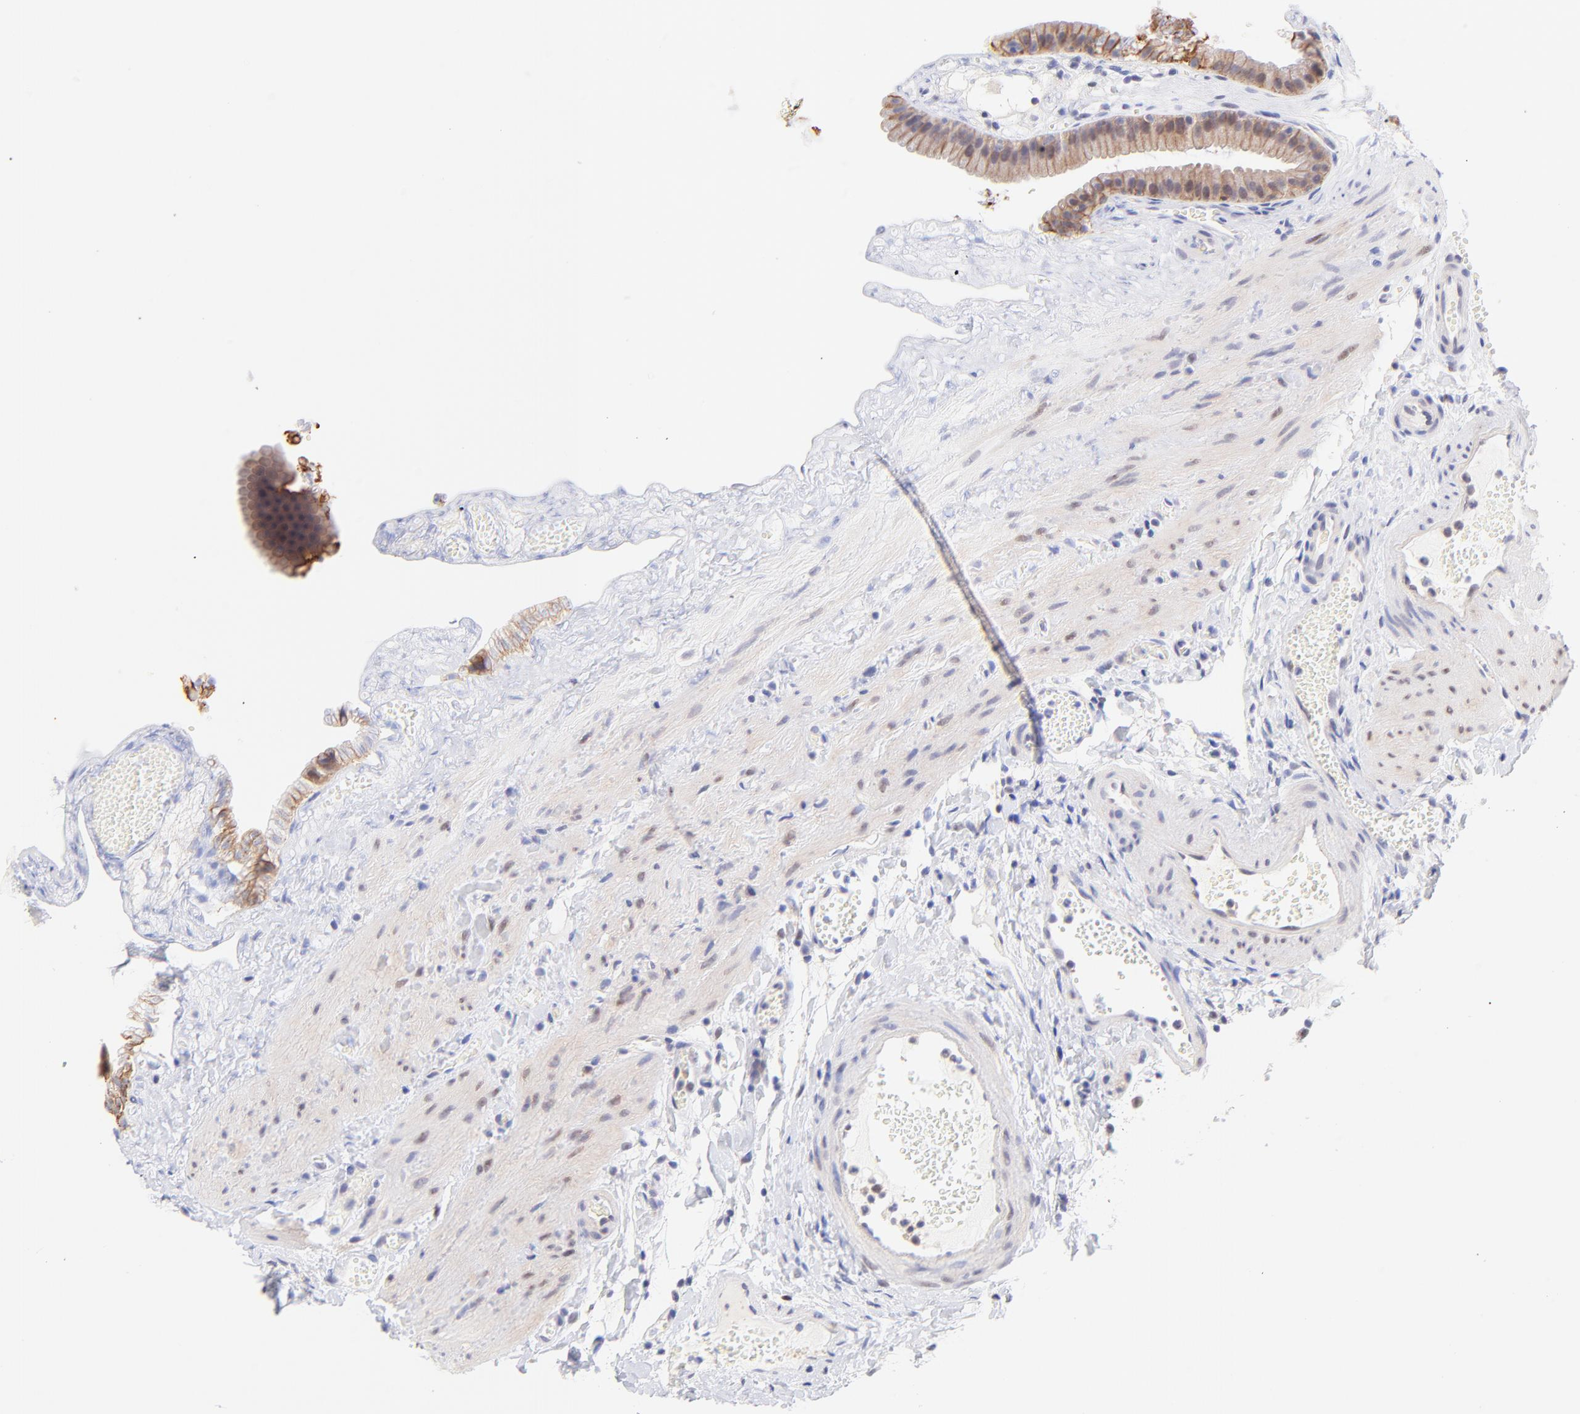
{"staining": {"intensity": "moderate", "quantity": ">75%", "location": "cytoplasmic/membranous"}, "tissue": "gallbladder", "cell_type": "Glandular cells", "image_type": "normal", "snomed": [{"axis": "morphology", "description": "Normal tissue, NOS"}, {"axis": "topography", "description": "Gallbladder"}], "caption": "A high-resolution micrograph shows immunohistochemistry staining of unremarkable gallbladder, which exhibits moderate cytoplasmic/membranous expression in about >75% of glandular cells.", "gene": "PBDC1", "patient": {"sex": "female", "age": 24}}